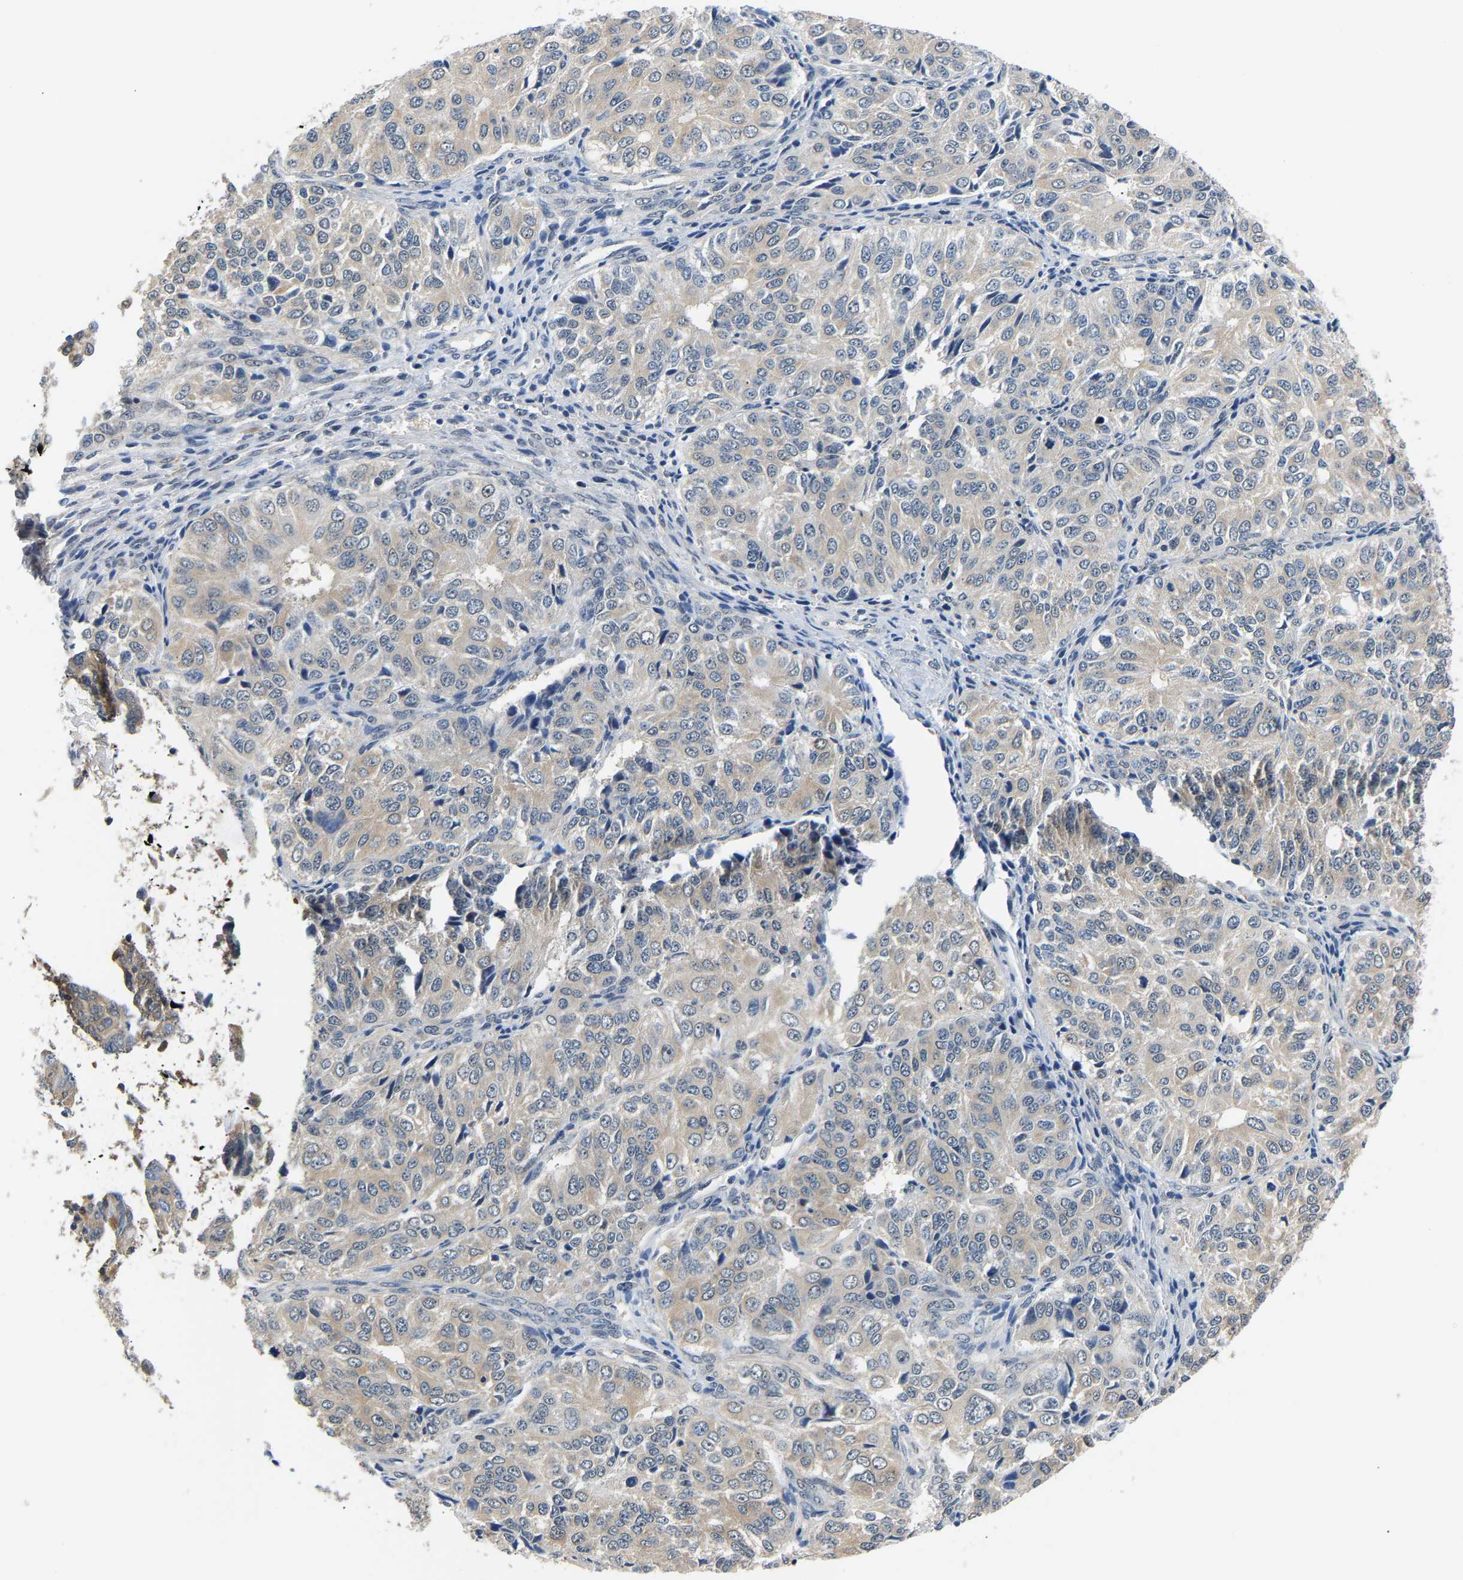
{"staining": {"intensity": "weak", "quantity": ">75%", "location": "cytoplasmic/membranous"}, "tissue": "ovarian cancer", "cell_type": "Tumor cells", "image_type": "cancer", "snomed": [{"axis": "morphology", "description": "Carcinoma, endometroid"}, {"axis": "topography", "description": "Ovary"}], "caption": "Immunohistochemical staining of ovarian endometroid carcinoma demonstrates low levels of weak cytoplasmic/membranous protein staining in approximately >75% of tumor cells.", "gene": "ARHGEF12", "patient": {"sex": "female", "age": 51}}